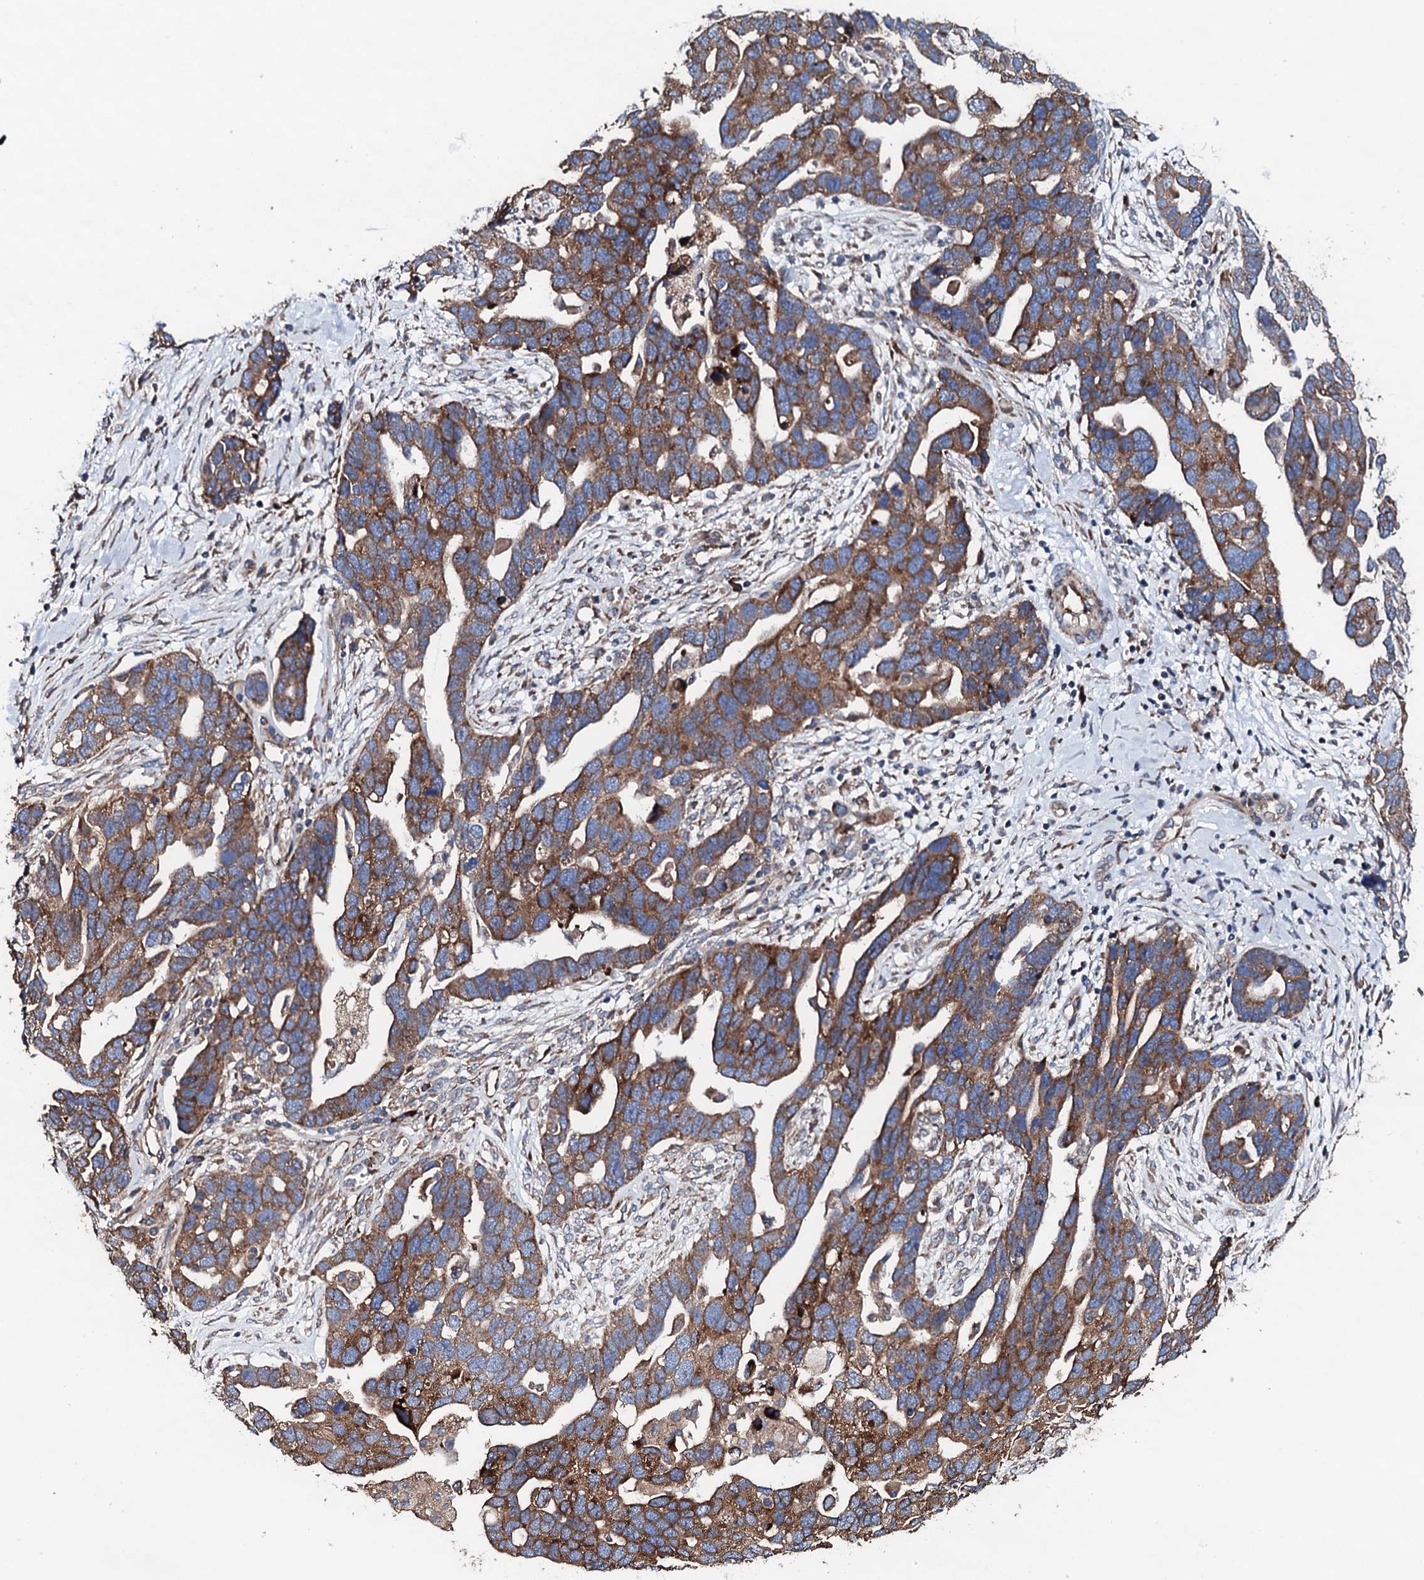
{"staining": {"intensity": "moderate", "quantity": ">75%", "location": "cytoplasmic/membranous"}, "tissue": "ovarian cancer", "cell_type": "Tumor cells", "image_type": "cancer", "snomed": [{"axis": "morphology", "description": "Cystadenocarcinoma, serous, NOS"}, {"axis": "topography", "description": "Ovary"}], "caption": "A photomicrograph of human serous cystadenocarcinoma (ovarian) stained for a protein exhibits moderate cytoplasmic/membranous brown staining in tumor cells.", "gene": "LIPT2", "patient": {"sex": "female", "age": 54}}